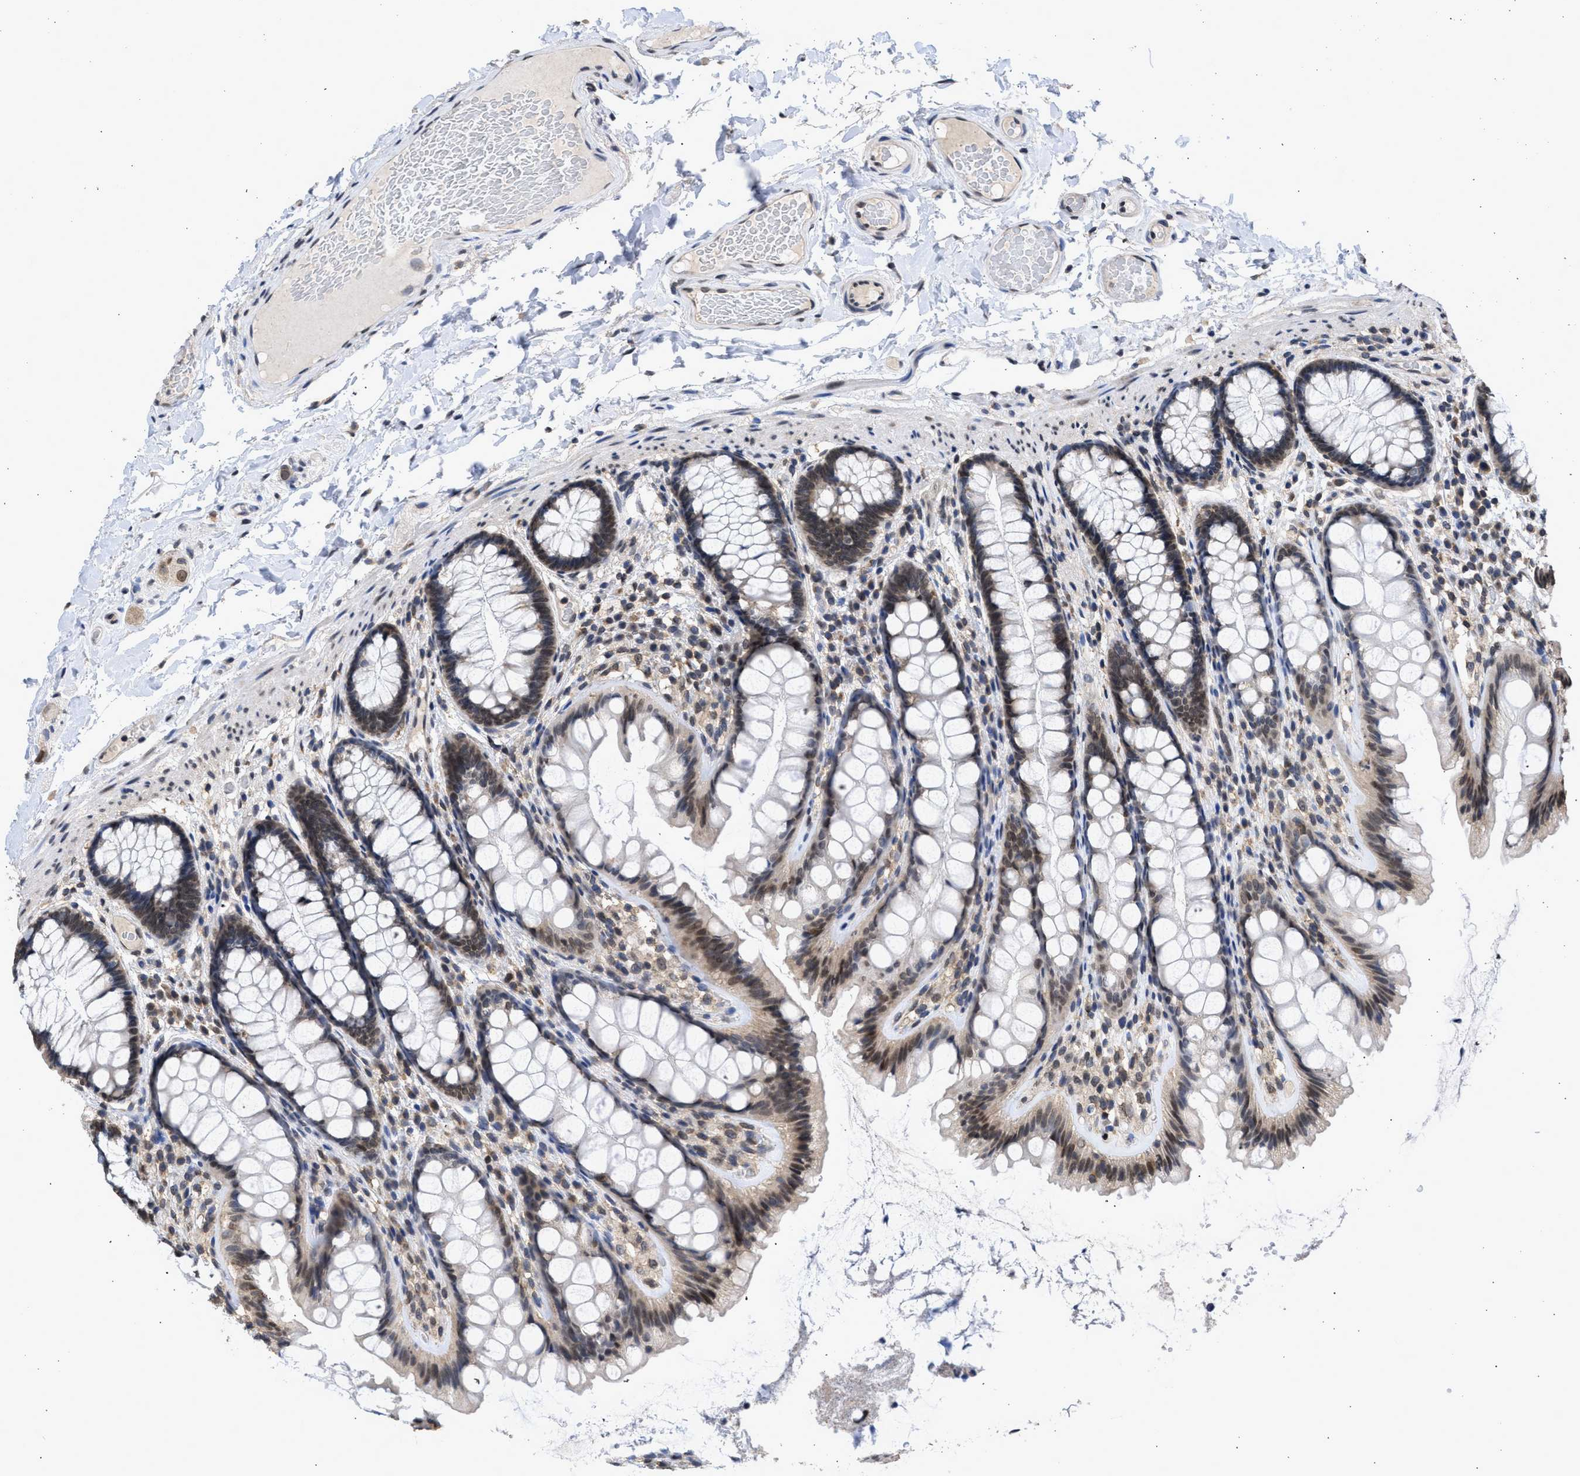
{"staining": {"intensity": "weak", "quantity": "25%-75%", "location": "cytoplasmic/membranous"}, "tissue": "colon", "cell_type": "Endothelial cells", "image_type": "normal", "snomed": [{"axis": "morphology", "description": "Normal tissue, NOS"}, {"axis": "topography", "description": "Colon"}], "caption": "Benign colon exhibits weak cytoplasmic/membranous positivity in approximately 25%-75% of endothelial cells, visualized by immunohistochemistry.", "gene": "NUP35", "patient": {"sex": "female", "age": 56}}